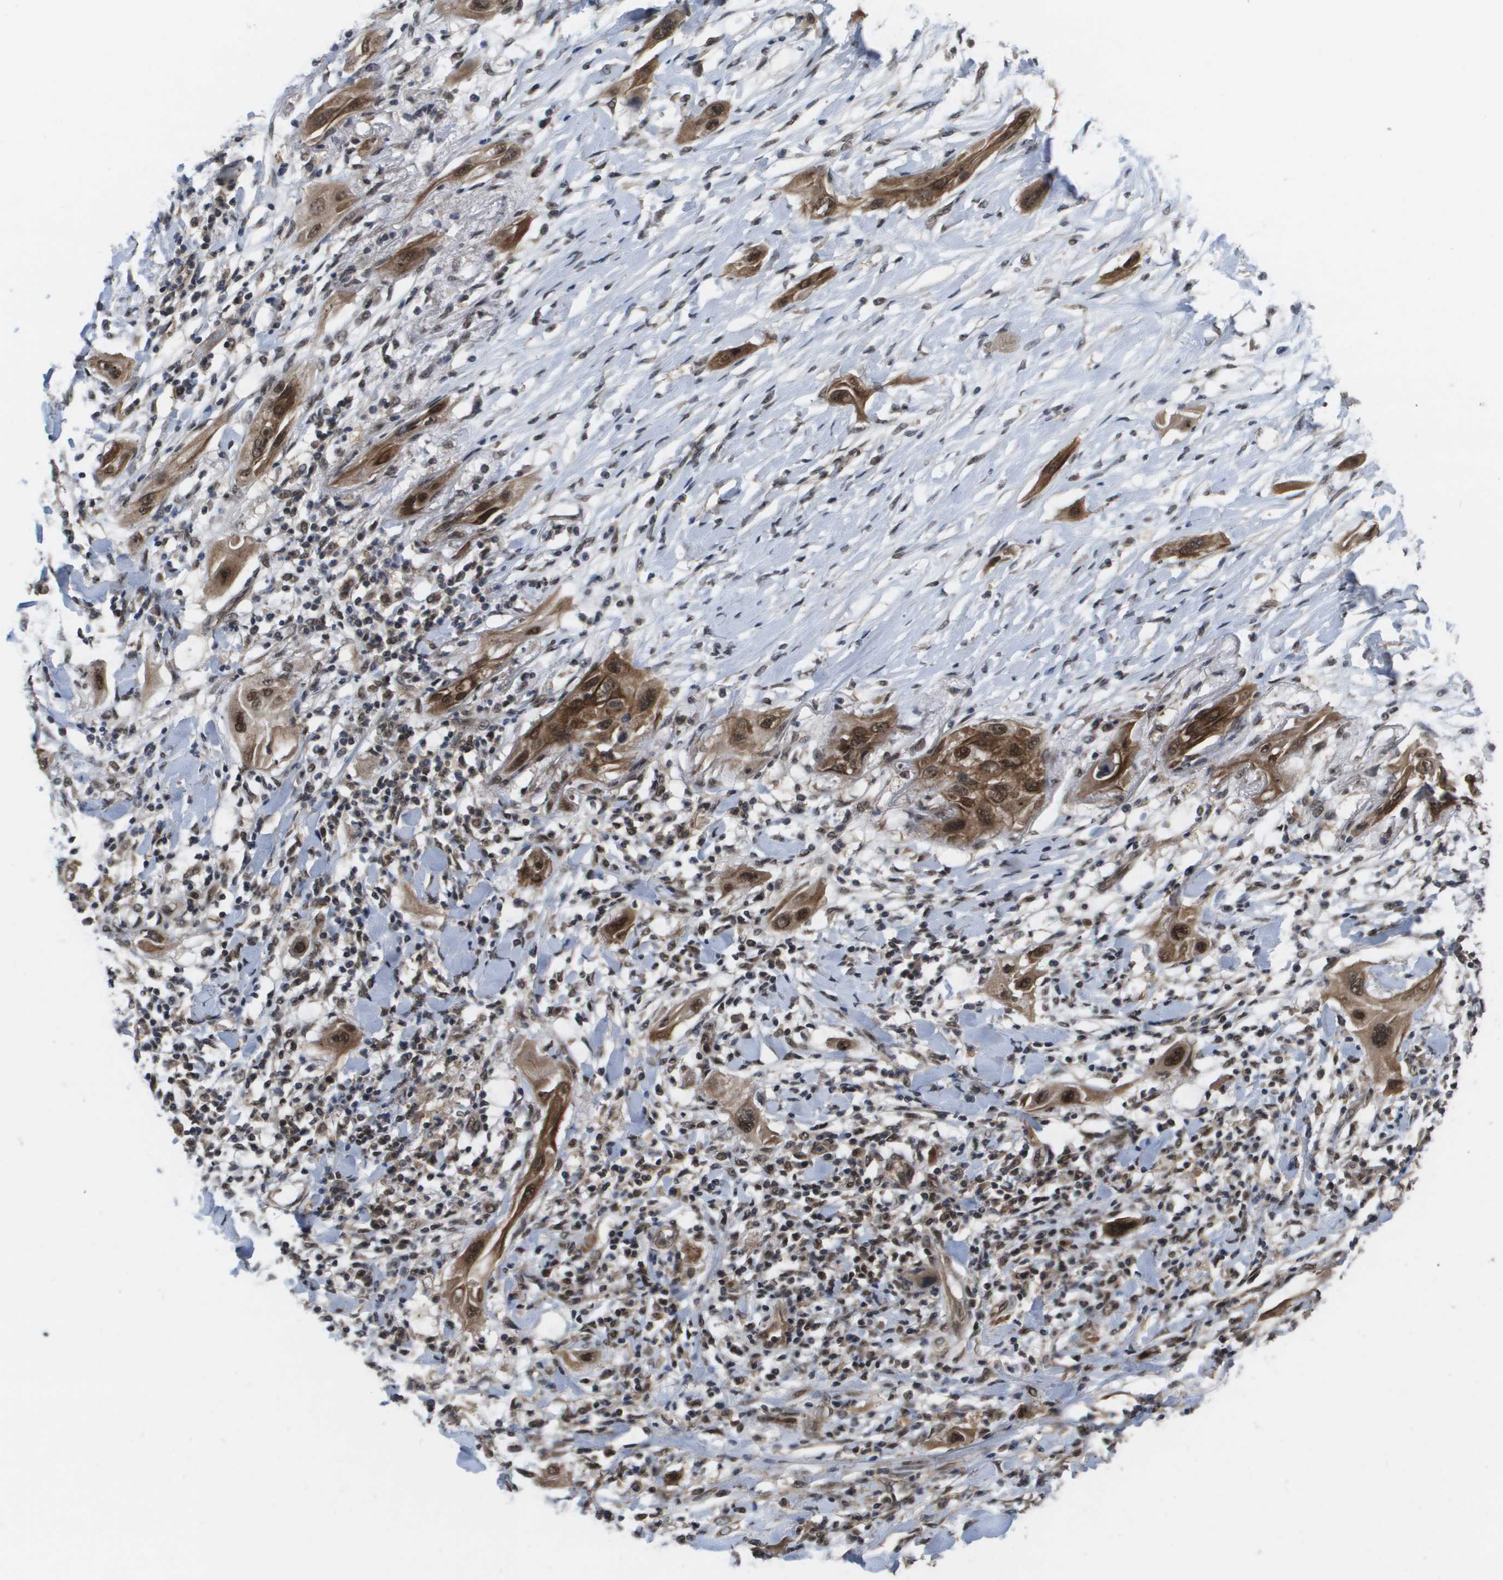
{"staining": {"intensity": "strong", "quantity": ">75%", "location": "cytoplasmic/membranous,nuclear"}, "tissue": "lung cancer", "cell_type": "Tumor cells", "image_type": "cancer", "snomed": [{"axis": "morphology", "description": "Squamous cell carcinoma, NOS"}, {"axis": "topography", "description": "Lung"}], "caption": "Lung cancer stained for a protein displays strong cytoplasmic/membranous and nuclear positivity in tumor cells.", "gene": "AMBRA1", "patient": {"sex": "female", "age": 47}}